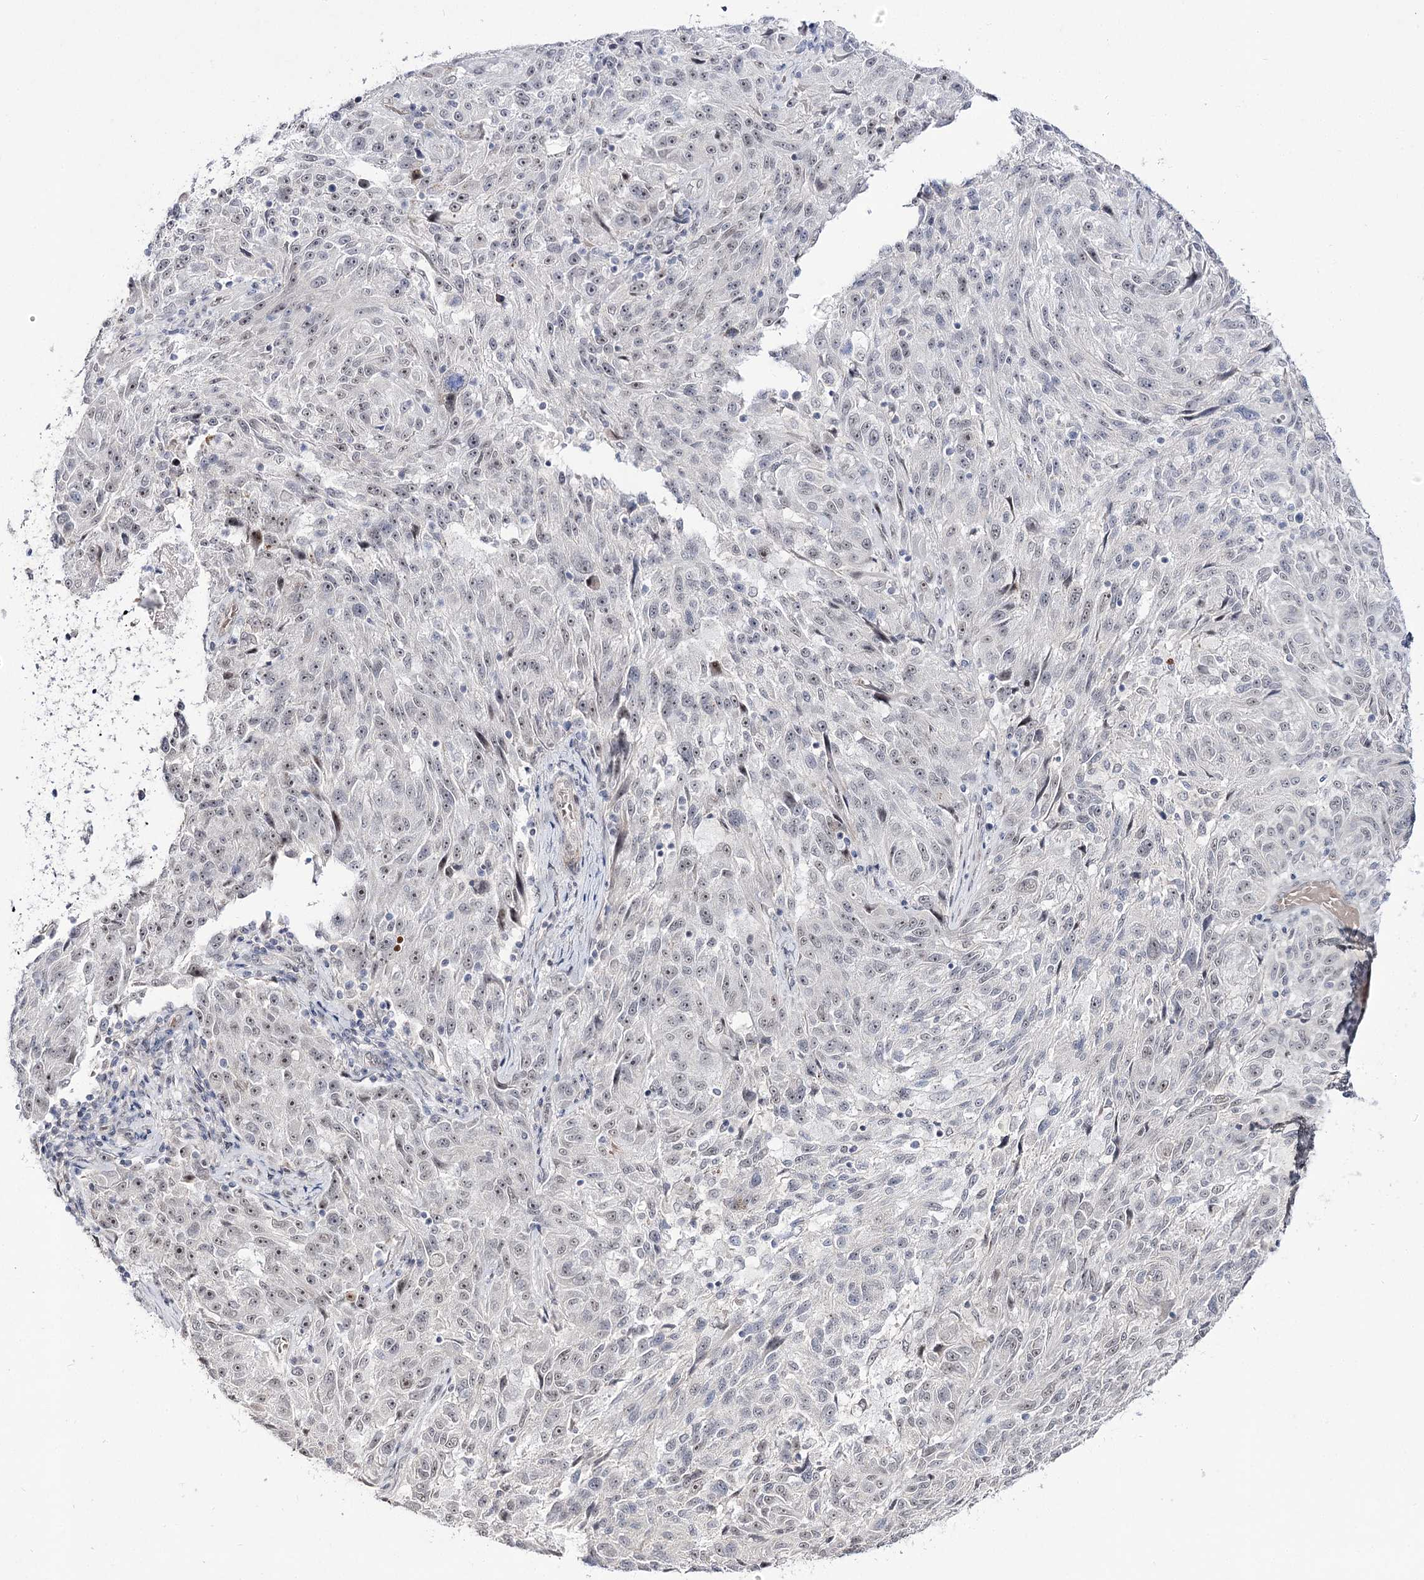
{"staining": {"intensity": "weak", "quantity": "<25%", "location": "nuclear"}, "tissue": "melanoma", "cell_type": "Tumor cells", "image_type": "cancer", "snomed": [{"axis": "morphology", "description": "Malignant melanoma, NOS"}, {"axis": "topography", "description": "Skin"}], "caption": "Immunohistochemical staining of human malignant melanoma exhibits no significant expression in tumor cells.", "gene": "RRP9", "patient": {"sex": "male", "age": 53}}